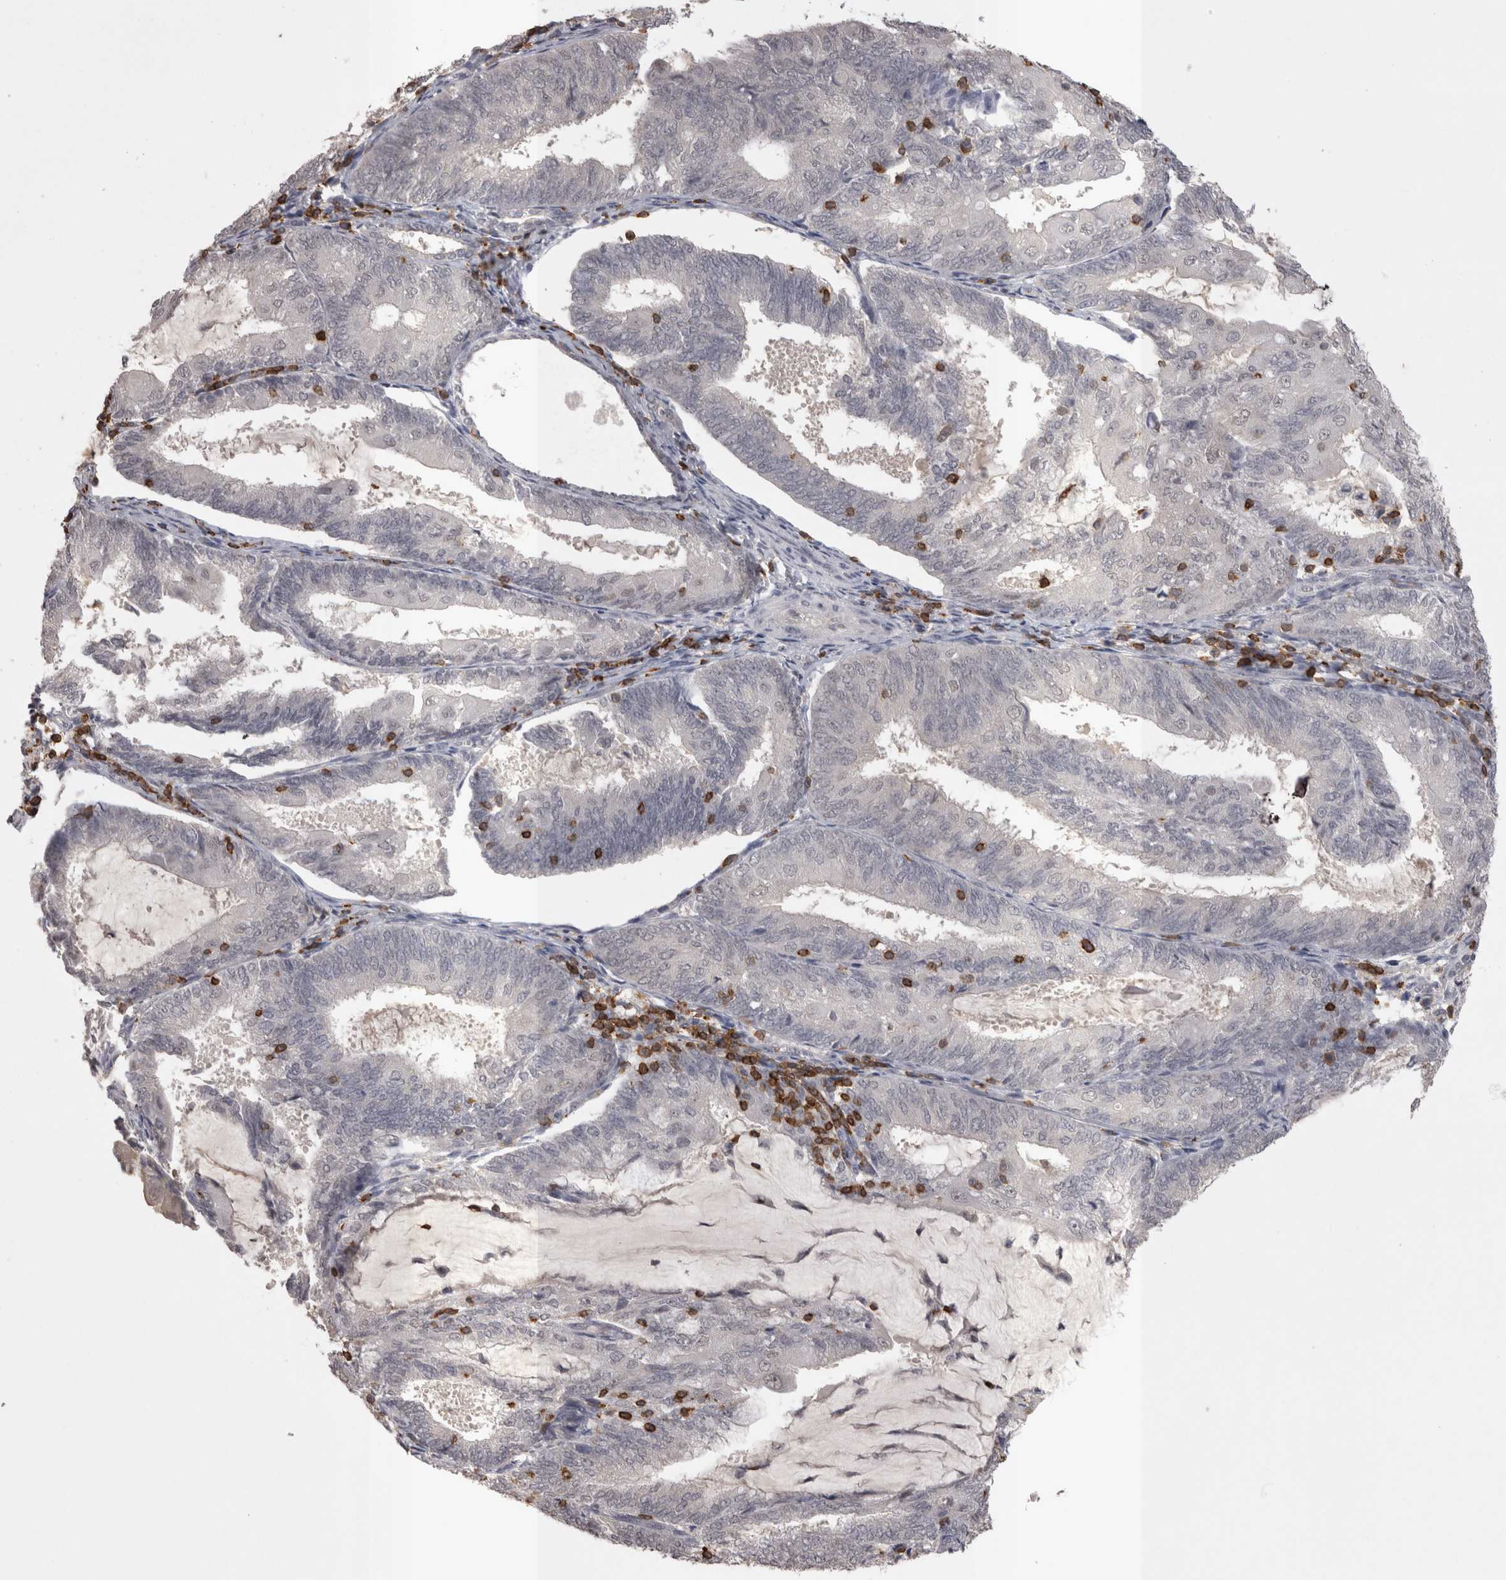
{"staining": {"intensity": "negative", "quantity": "none", "location": "none"}, "tissue": "endometrial cancer", "cell_type": "Tumor cells", "image_type": "cancer", "snomed": [{"axis": "morphology", "description": "Adenocarcinoma, NOS"}, {"axis": "topography", "description": "Endometrium"}], "caption": "Immunohistochemistry (IHC) histopathology image of neoplastic tissue: endometrial cancer (adenocarcinoma) stained with DAB (3,3'-diaminobenzidine) demonstrates no significant protein positivity in tumor cells. (DAB immunohistochemistry (IHC) with hematoxylin counter stain).", "gene": "SKAP1", "patient": {"sex": "female", "age": 81}}